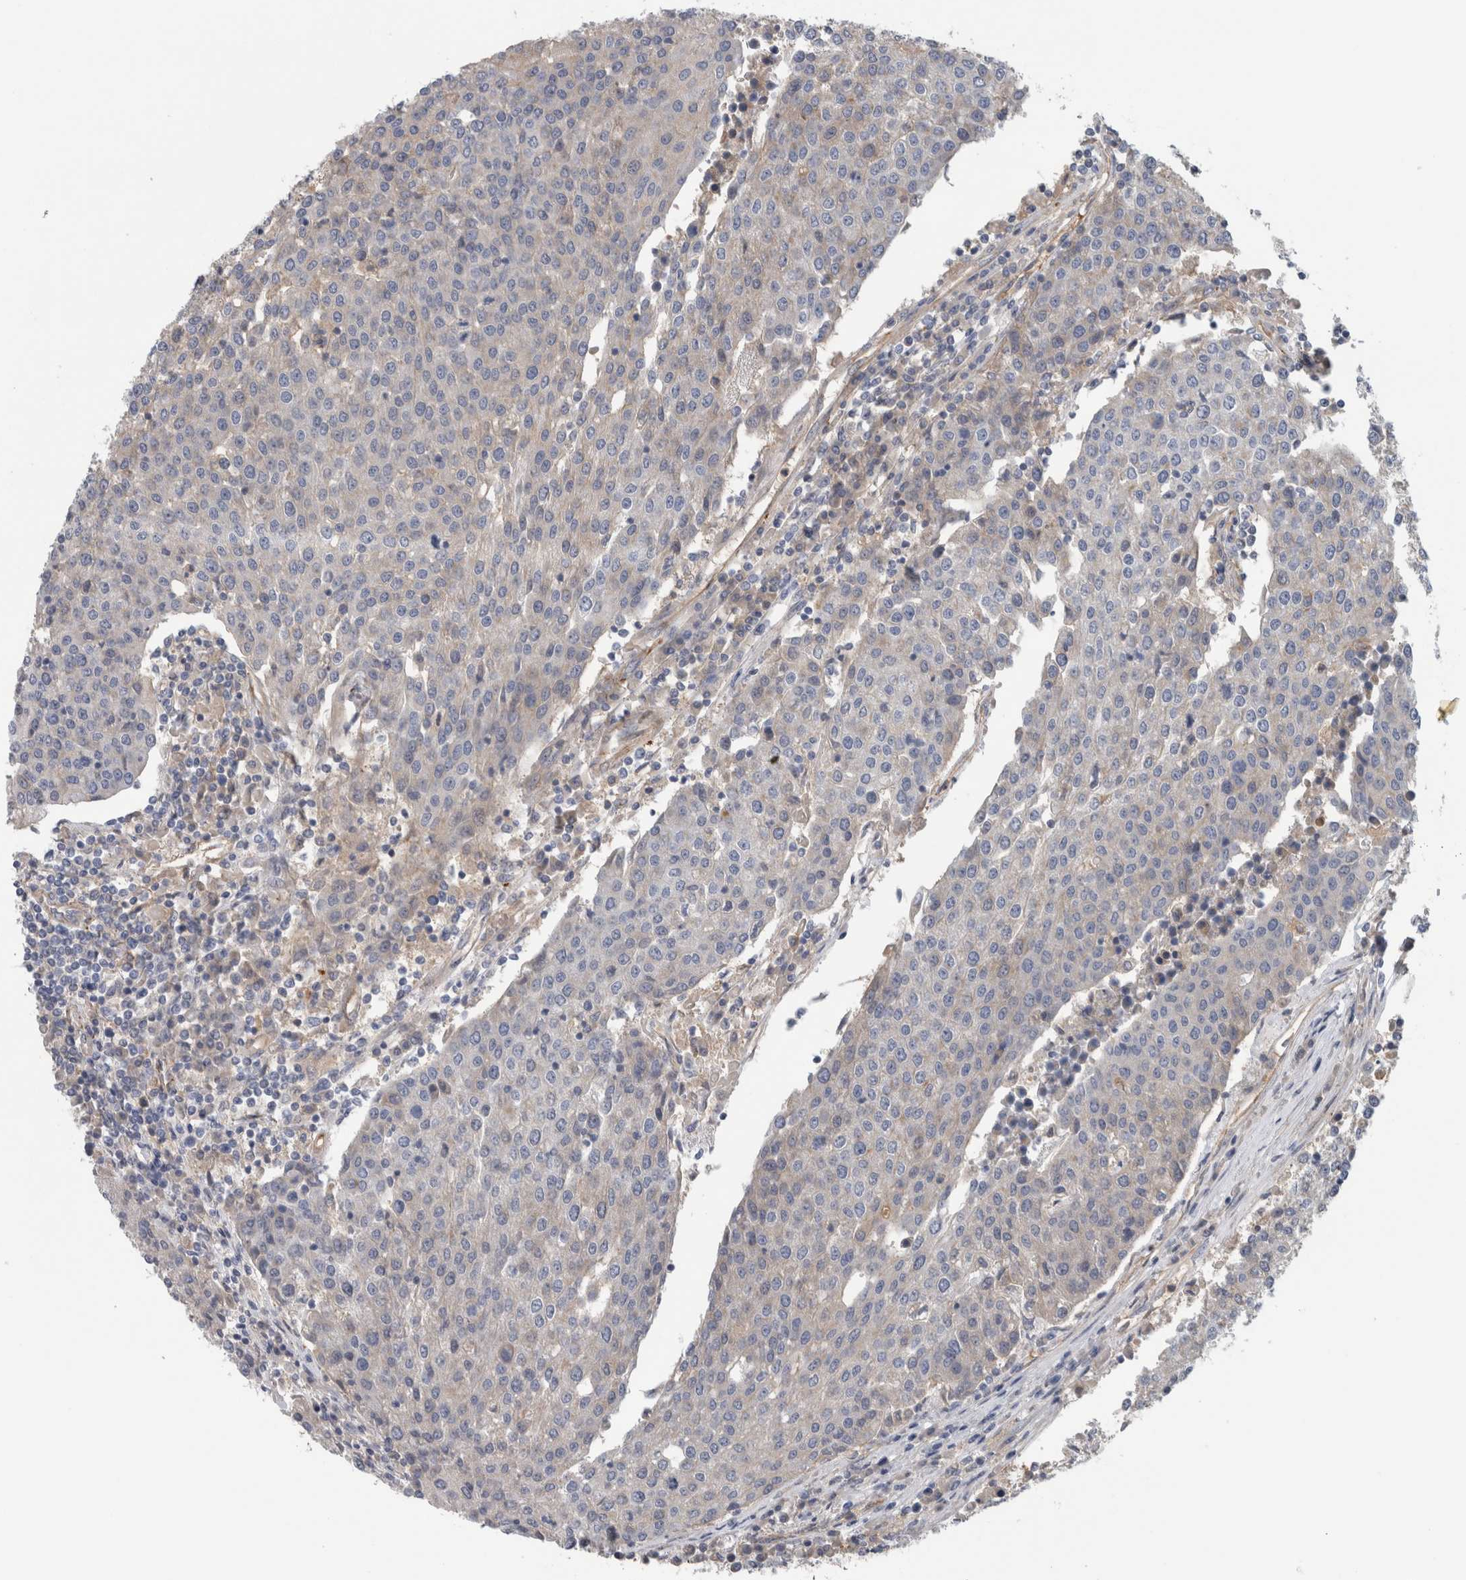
{"staining": {"intensity": "negative", "quantity": "none", "location": "none"}, "tissue": "urothelial cancer", "cell_type": "Tumor cells", "image_type": "cancer", "snomed": [{"axis": "morphology", "description": "Urothelial carcinoma, High grade"}, {"axis": "topography", "description": "Urinary bladder"}], "caption": "An IHC image of urothelial cancer is shown. There is no staining in tumor cells of urothelial cancer.", "gene": "CD59", "patient": {"sex": "female", "age": 85}}